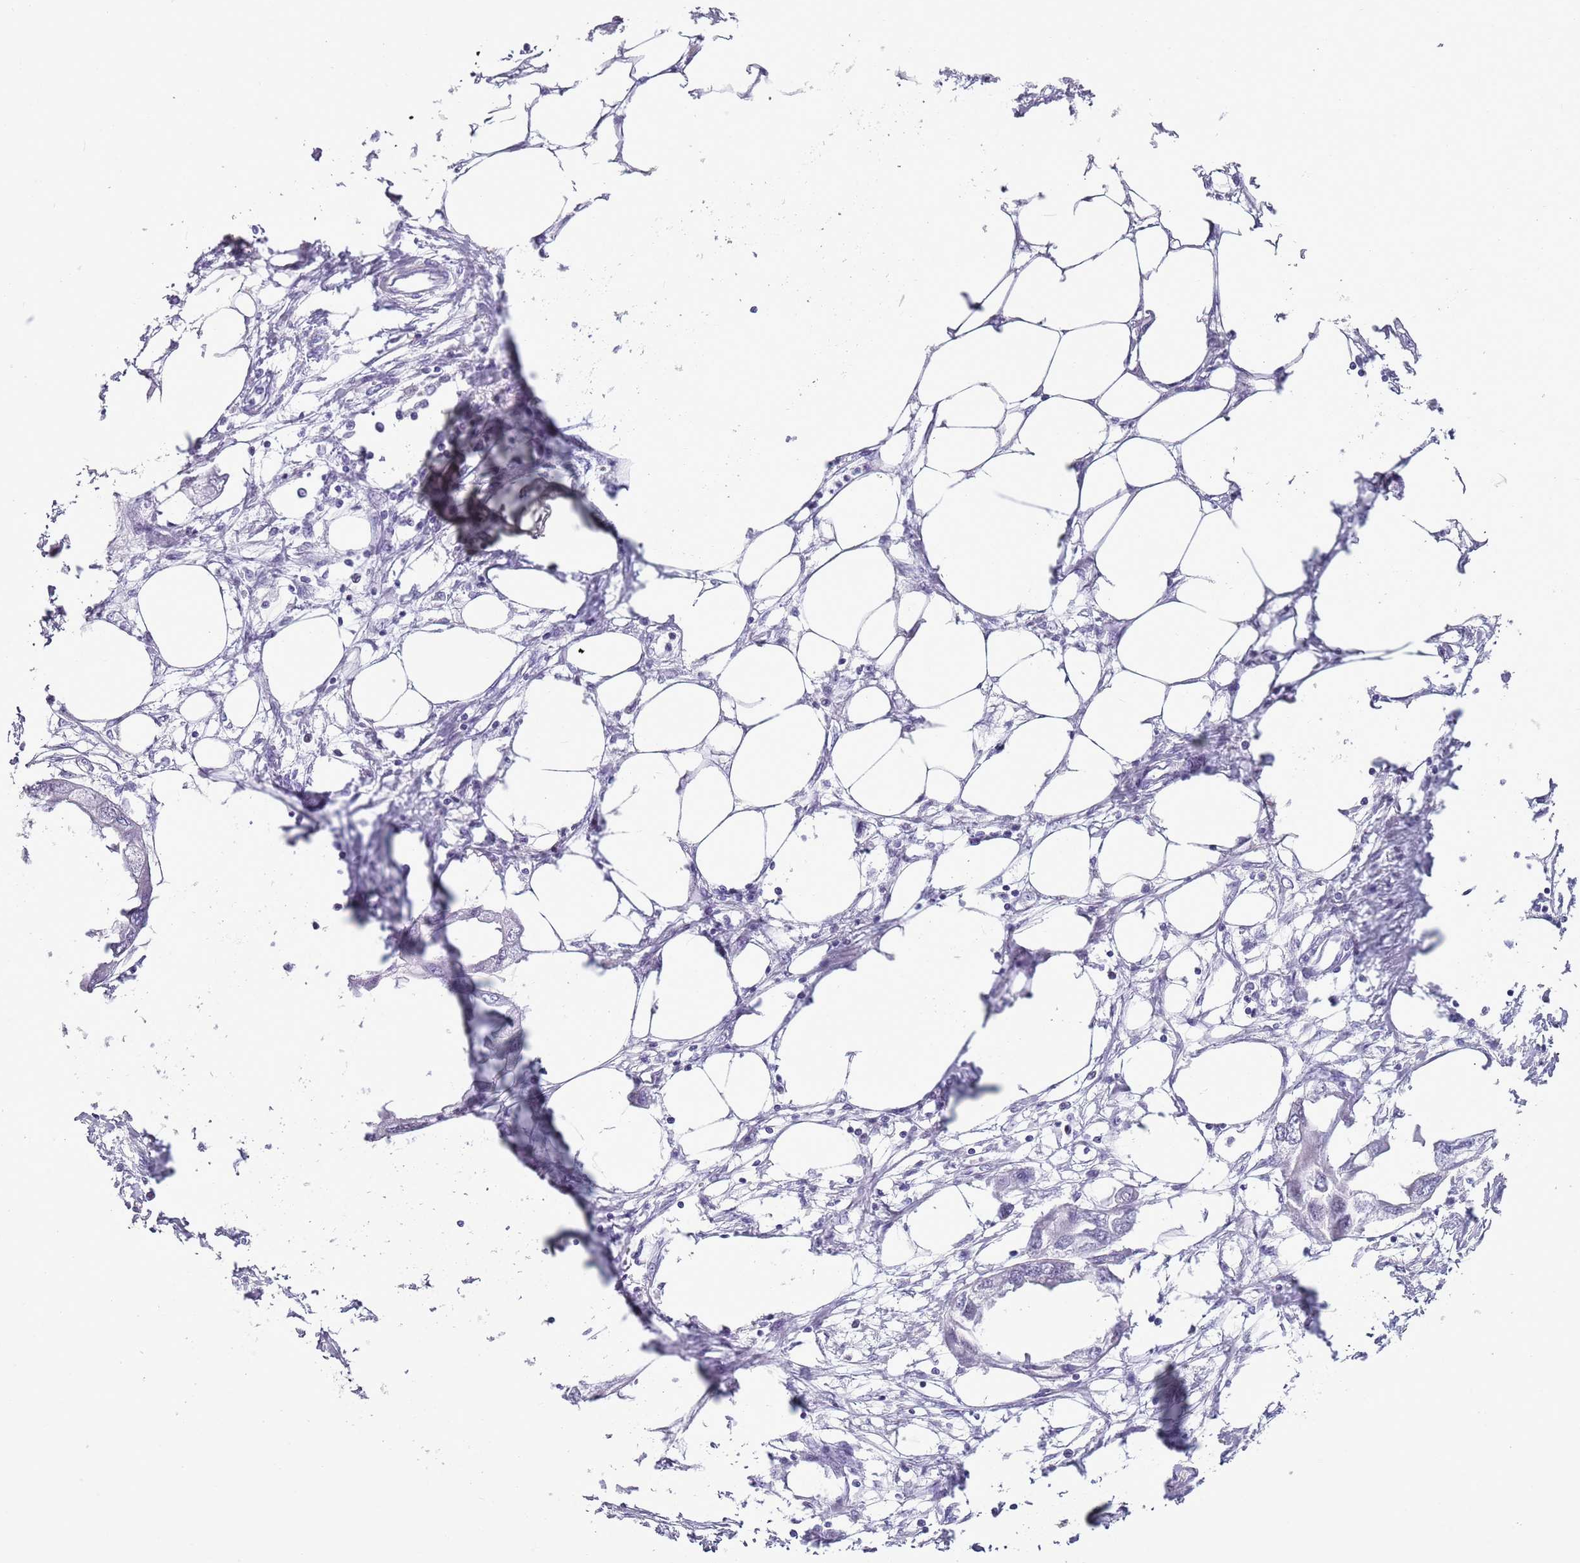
{"staining": {"intensity": "negative", "quantity": "none", "location": "none"}, "tissue": "endometrial cancer", "cell_type": "Tumor cells", "image_type": "cancer", "snomed": [{"axis": "morphology", "description": "Adenocarcinoma, NOS"}, {"axis": "morphology", "description": "Adenocarcinoma, metastatic, NOS"}, {"axis": "topography", "description": "Adipose tissue"}, {"axis": "topography", "description": "Endometrium"}], "caption": "IHC of endometrial cancer exhibits no positivity in tumor cells.", "gene": "ASIP", "patient": {"sex": "female", "age": 67}}